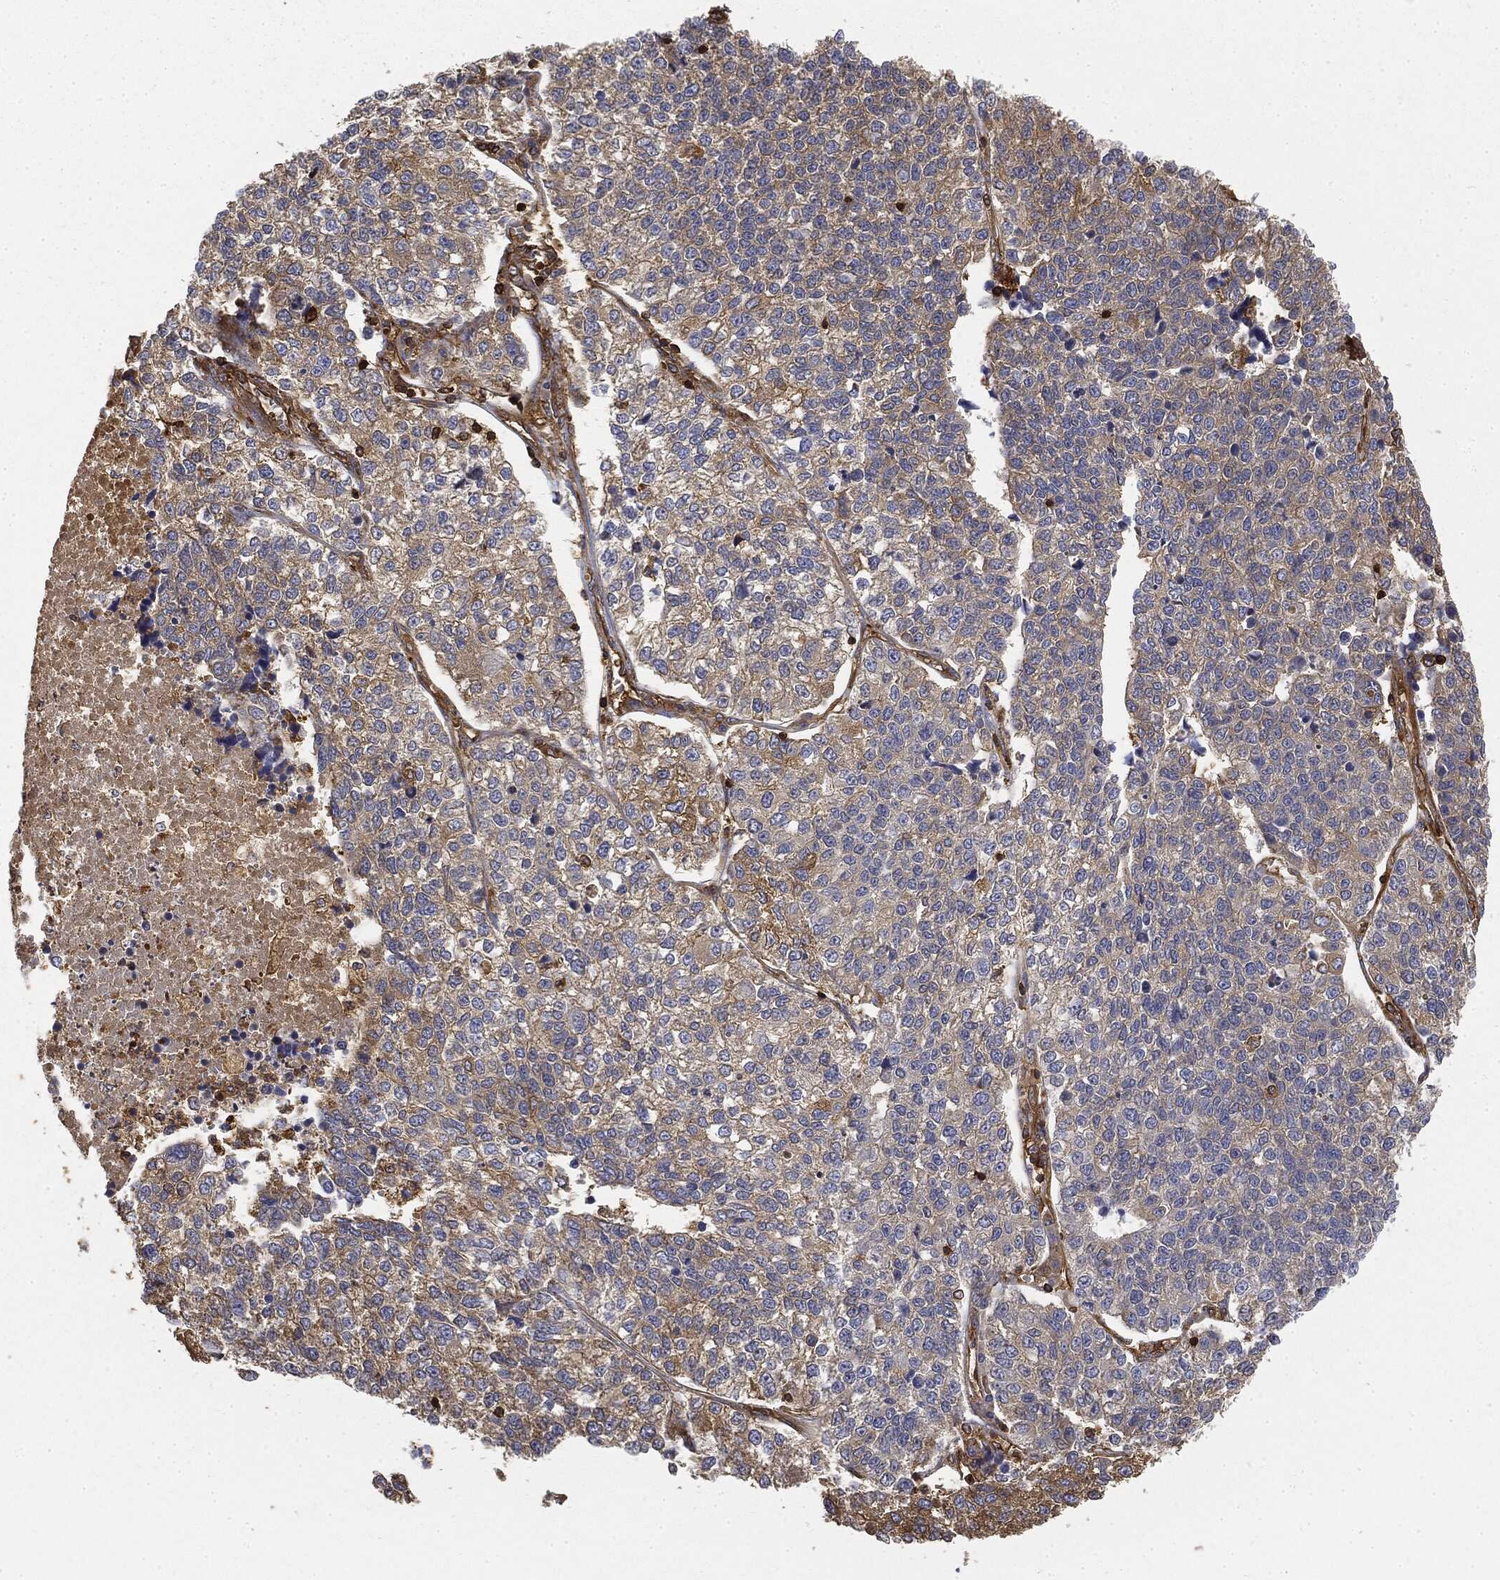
{"staining": {"intensity": "moderate", "quantity": "25%-75%", "location": "cytoplasmic/membranous"}, "tissue": "lung cancer", "cell_type": "Tumor cells", "image_type": "cancer", "snomed": [{"axis": "morphology", "description": "Adenocarcinoma, NOS"}, {"axis": "topography", "description": "Lung"}], "caption": "Human lung adenocarcinoma stained for a protein (brown) reveals moderate cytoplasmic/membranous positive expression in about 25%-75% of tumor cells.", "gene": "WDR1", "patient": {"sex": "male", "age": 49}}